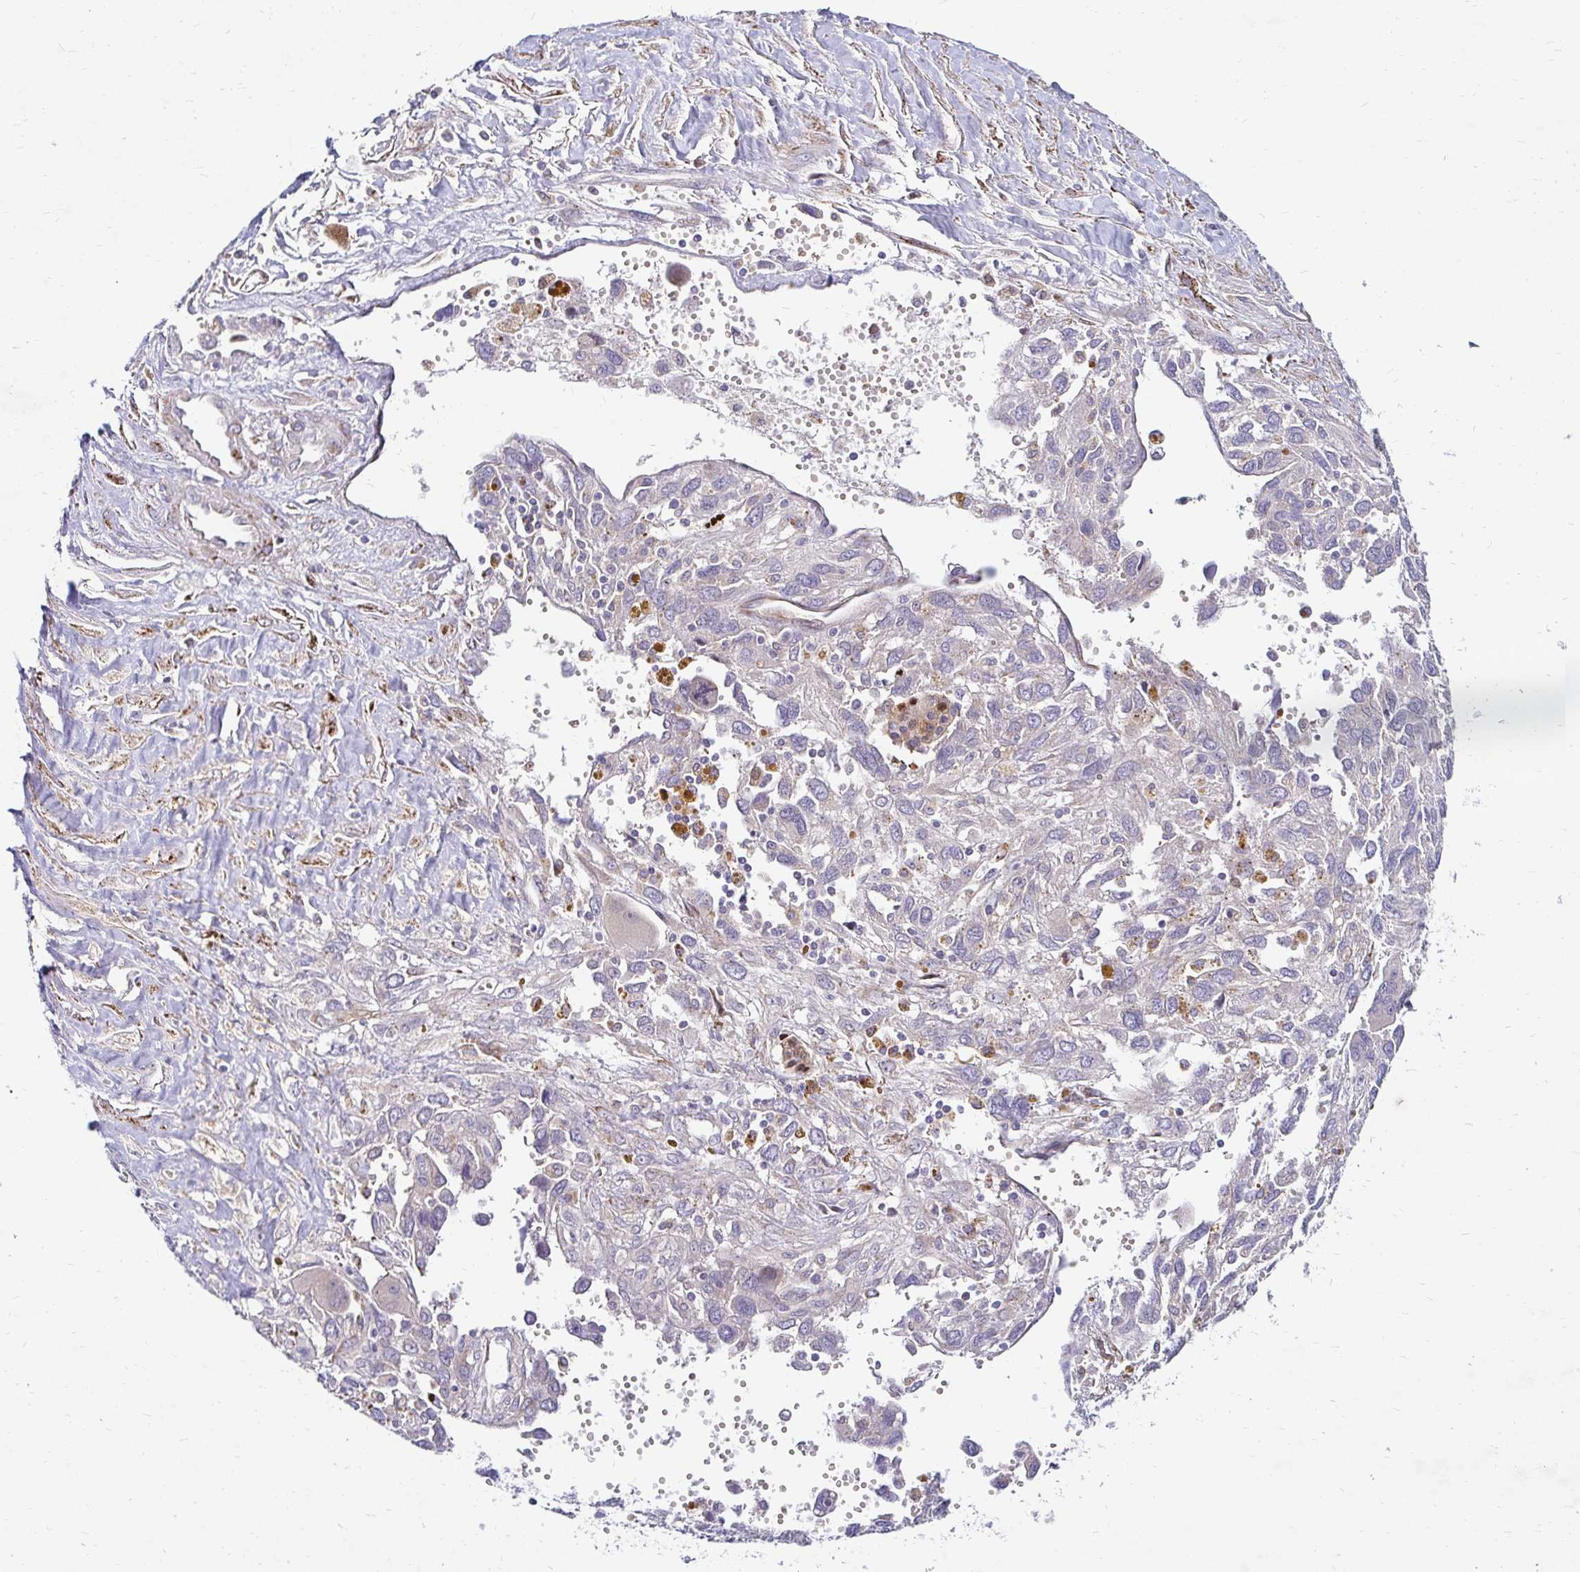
{"staining": {"intensity": "negative", "quantity": "none", "location": "none"}, "tissue": "pancreatic cancer", "cell_type": "Tumor cells", "image_type": "cancer", "snomed": [{"axis": "morphology", "description": "Adenocarcinoma, NOS"}, {"axis": "topography", "description": "Pancreas"}], "caption": "IHC micrograph of neoplastic tissue: pancreatic cancer stained with DAB displays no significant protein expression in tumor cells.", "gene": "IDUA", "patient": {"sex": "female", "age": 47}}